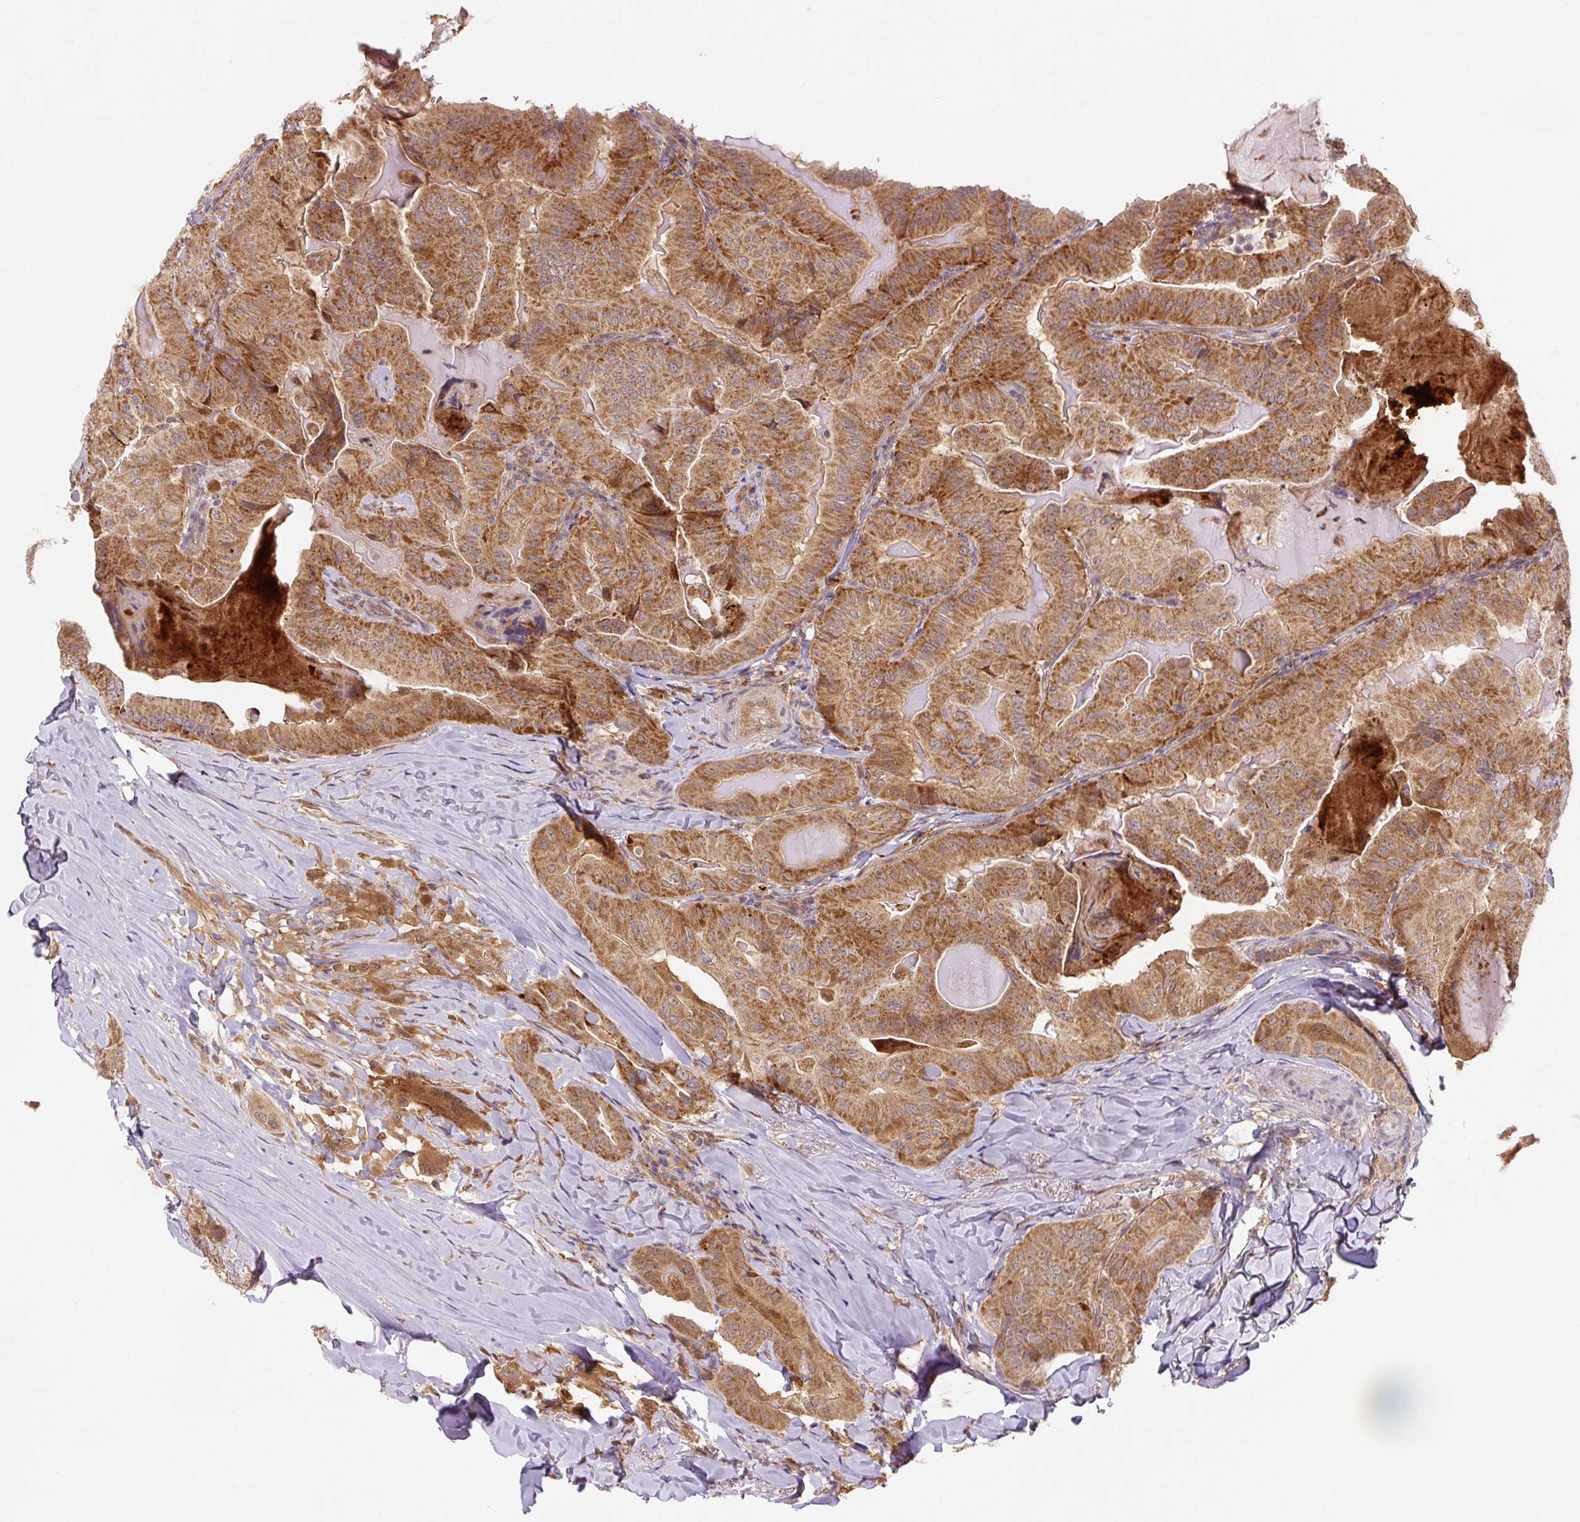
{"staining": {"intensity": "strong", "quantity": ">75%", "location": "cytoplasmic/membranous"}, "tissue": "thyroid cancer", "cell_type": "Tumor cells", "image_type": "cancer", "snomed": [{"axis": "morphology", "description": "Papillary adenocarcinoma, NOS"}, {"axis": "topography", "description": "Thyroid gland"}], "caption": "There is high levels of strong cytoplasmic/membranous positivity in tumor cells of thyroid cancer, as demonstrated by immunohistochemical staining (brown color).", "gene": "ZSWIM7", "patient": {"sex": "female", "age": 68}}